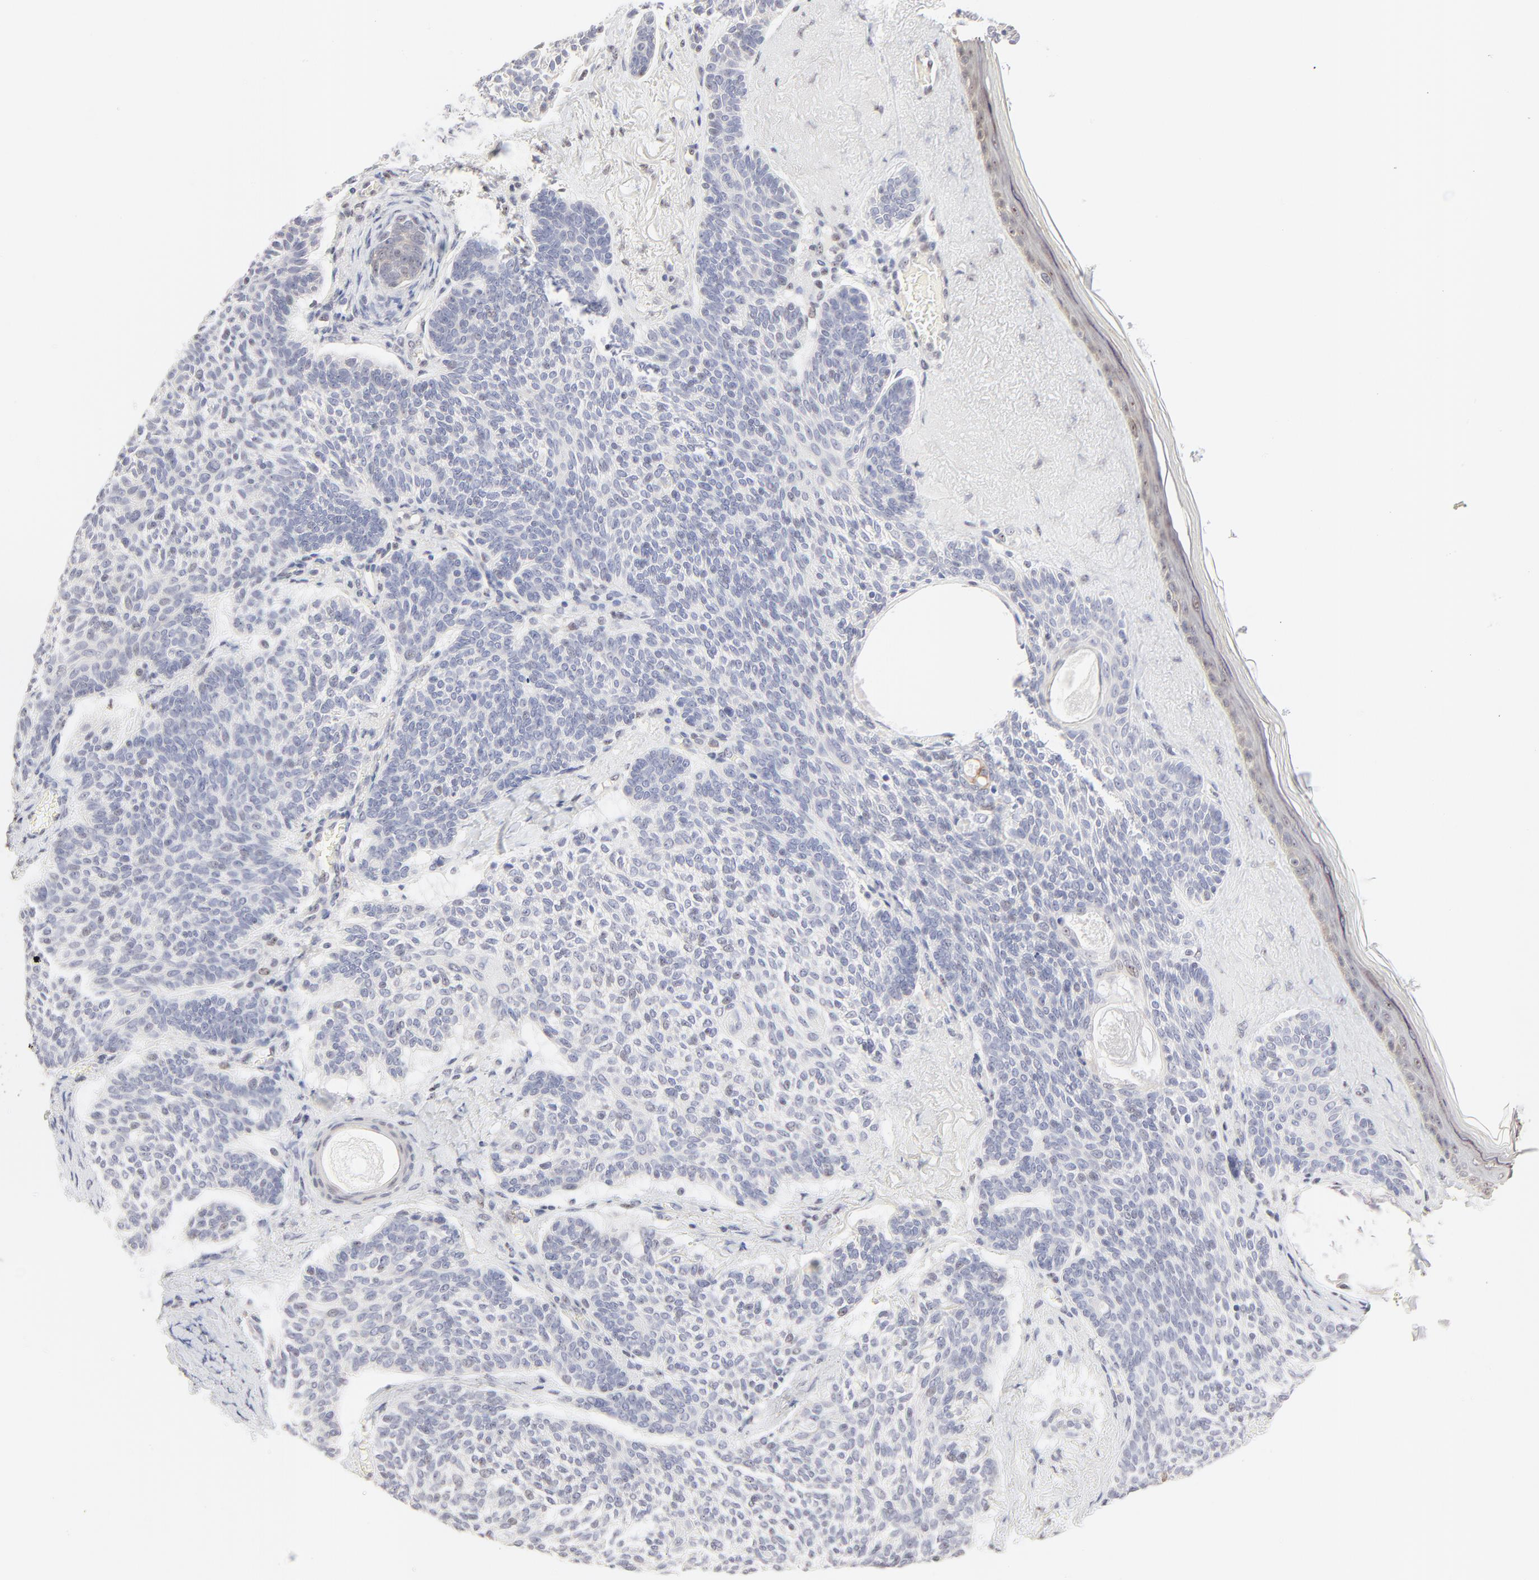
{"staining": {"intensity": "negative", "quantity": "none", "location": "none"}, "tissue": "skin cancer", "cell_type": "Tumor cells", "image_type": "cancer", "snomed": [{"axis": "morphology", "description": "Normal tissue, NOS"}, {"axis": "morphology", "description": "Basal cell carcinoma"}, {"axis": "topography", "description": "Skin"}], "caption": "Skin basal cell carcinoma was stained to show a protein in brown. There is no significant staining in tumor cells.", "gene": "NFIL3", "patient": {"sex": "female", "age": 70}}